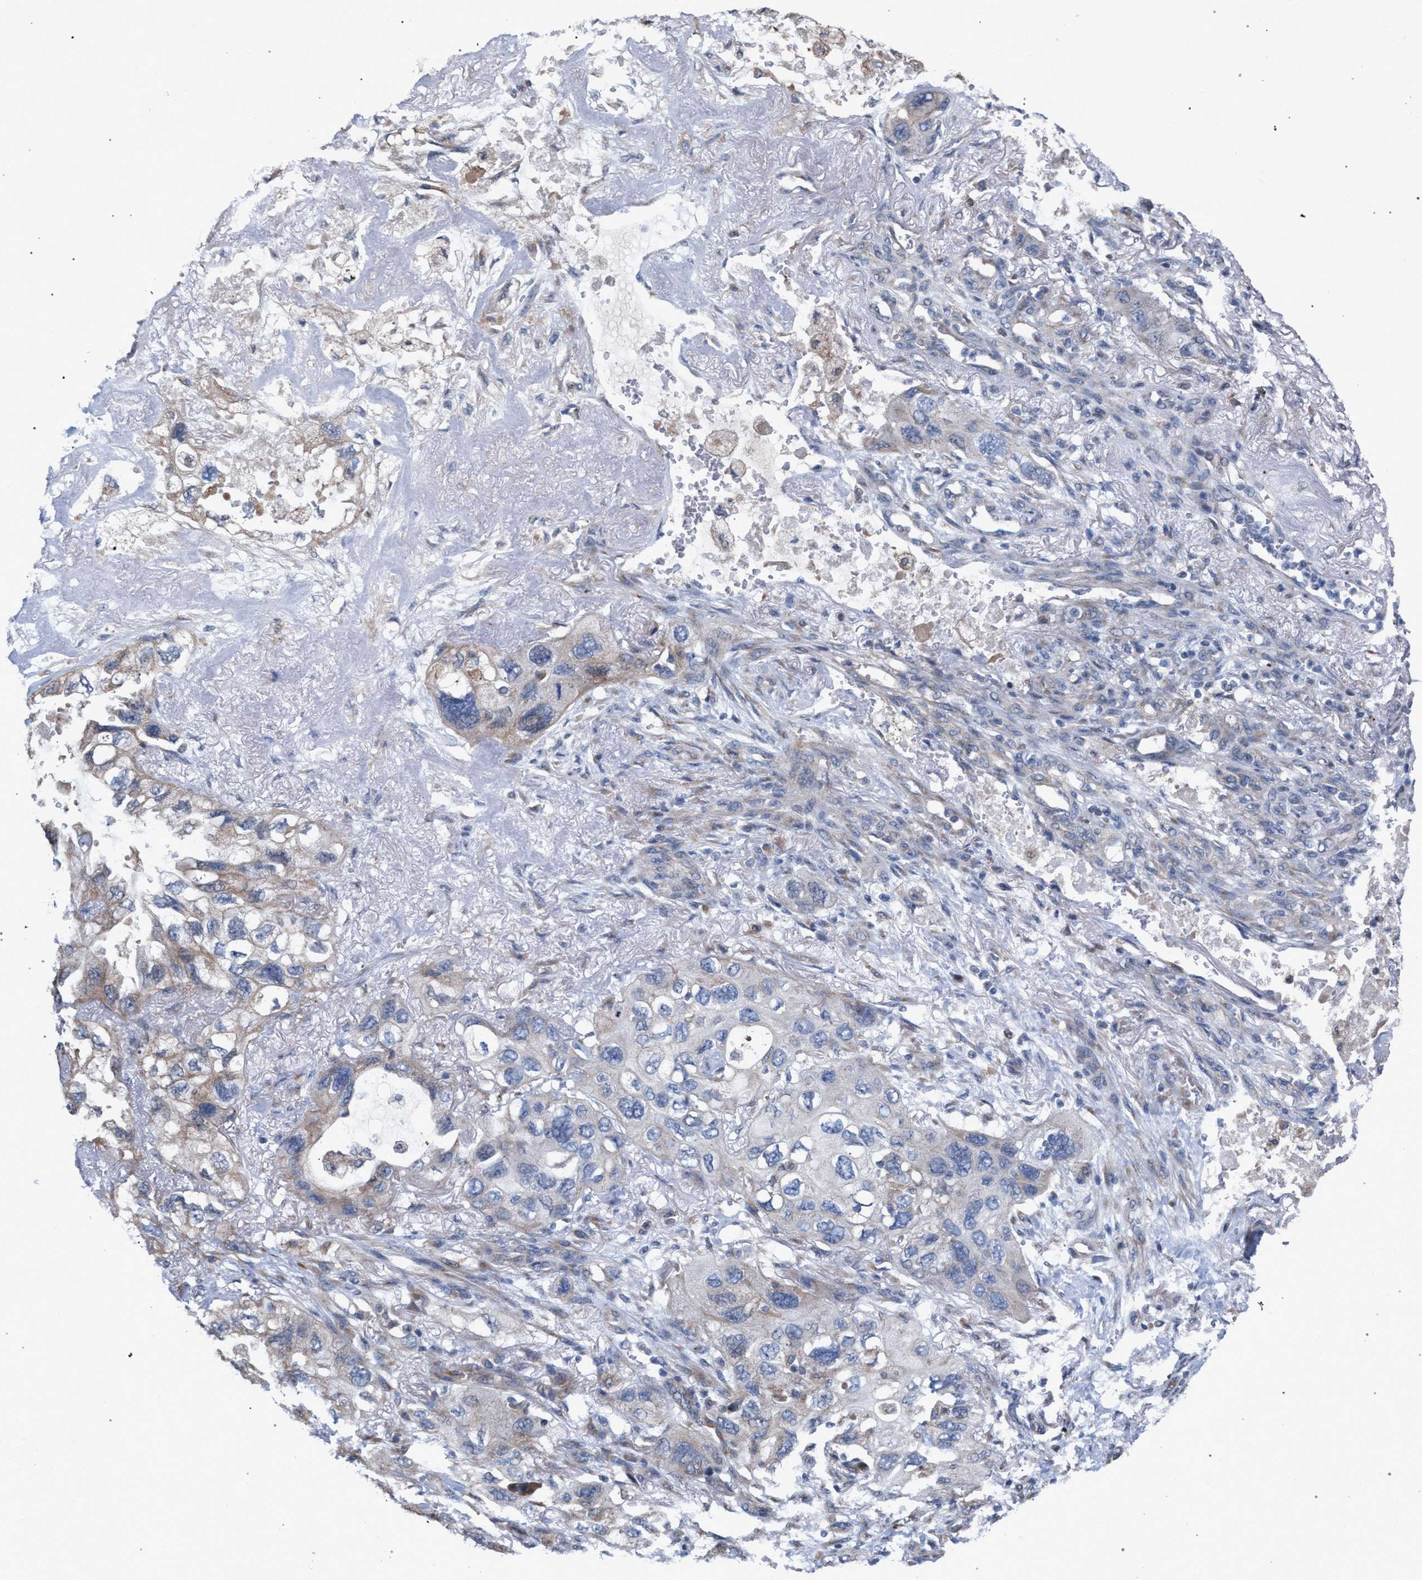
{"staining": {"intensity": "weak", "quantity": "<25%", "location": "cytoplasmic/membranous"}, "tissue": "lung cancer", "cell_type": "Tumor cells", "image_type": "cancer", "snomed": [{"axis": "morphology", "description": "Squamous cell carcinoma, NOS"}, {"axis": "topography", "description": "Lung"}], "caption": "High magnification brightfield microscopy of lung cancer stained with DAB (3,3'-diaminobenzidine) (brown) and counterstained with hematoxylin (blue): tumor cells show no significant expression. The staining is performed using DAB brown chromogen with nuclei counter-stained in using hematoxylin.", "gene": "RNF135", "patient": {"sex": "female", "age": 73}}